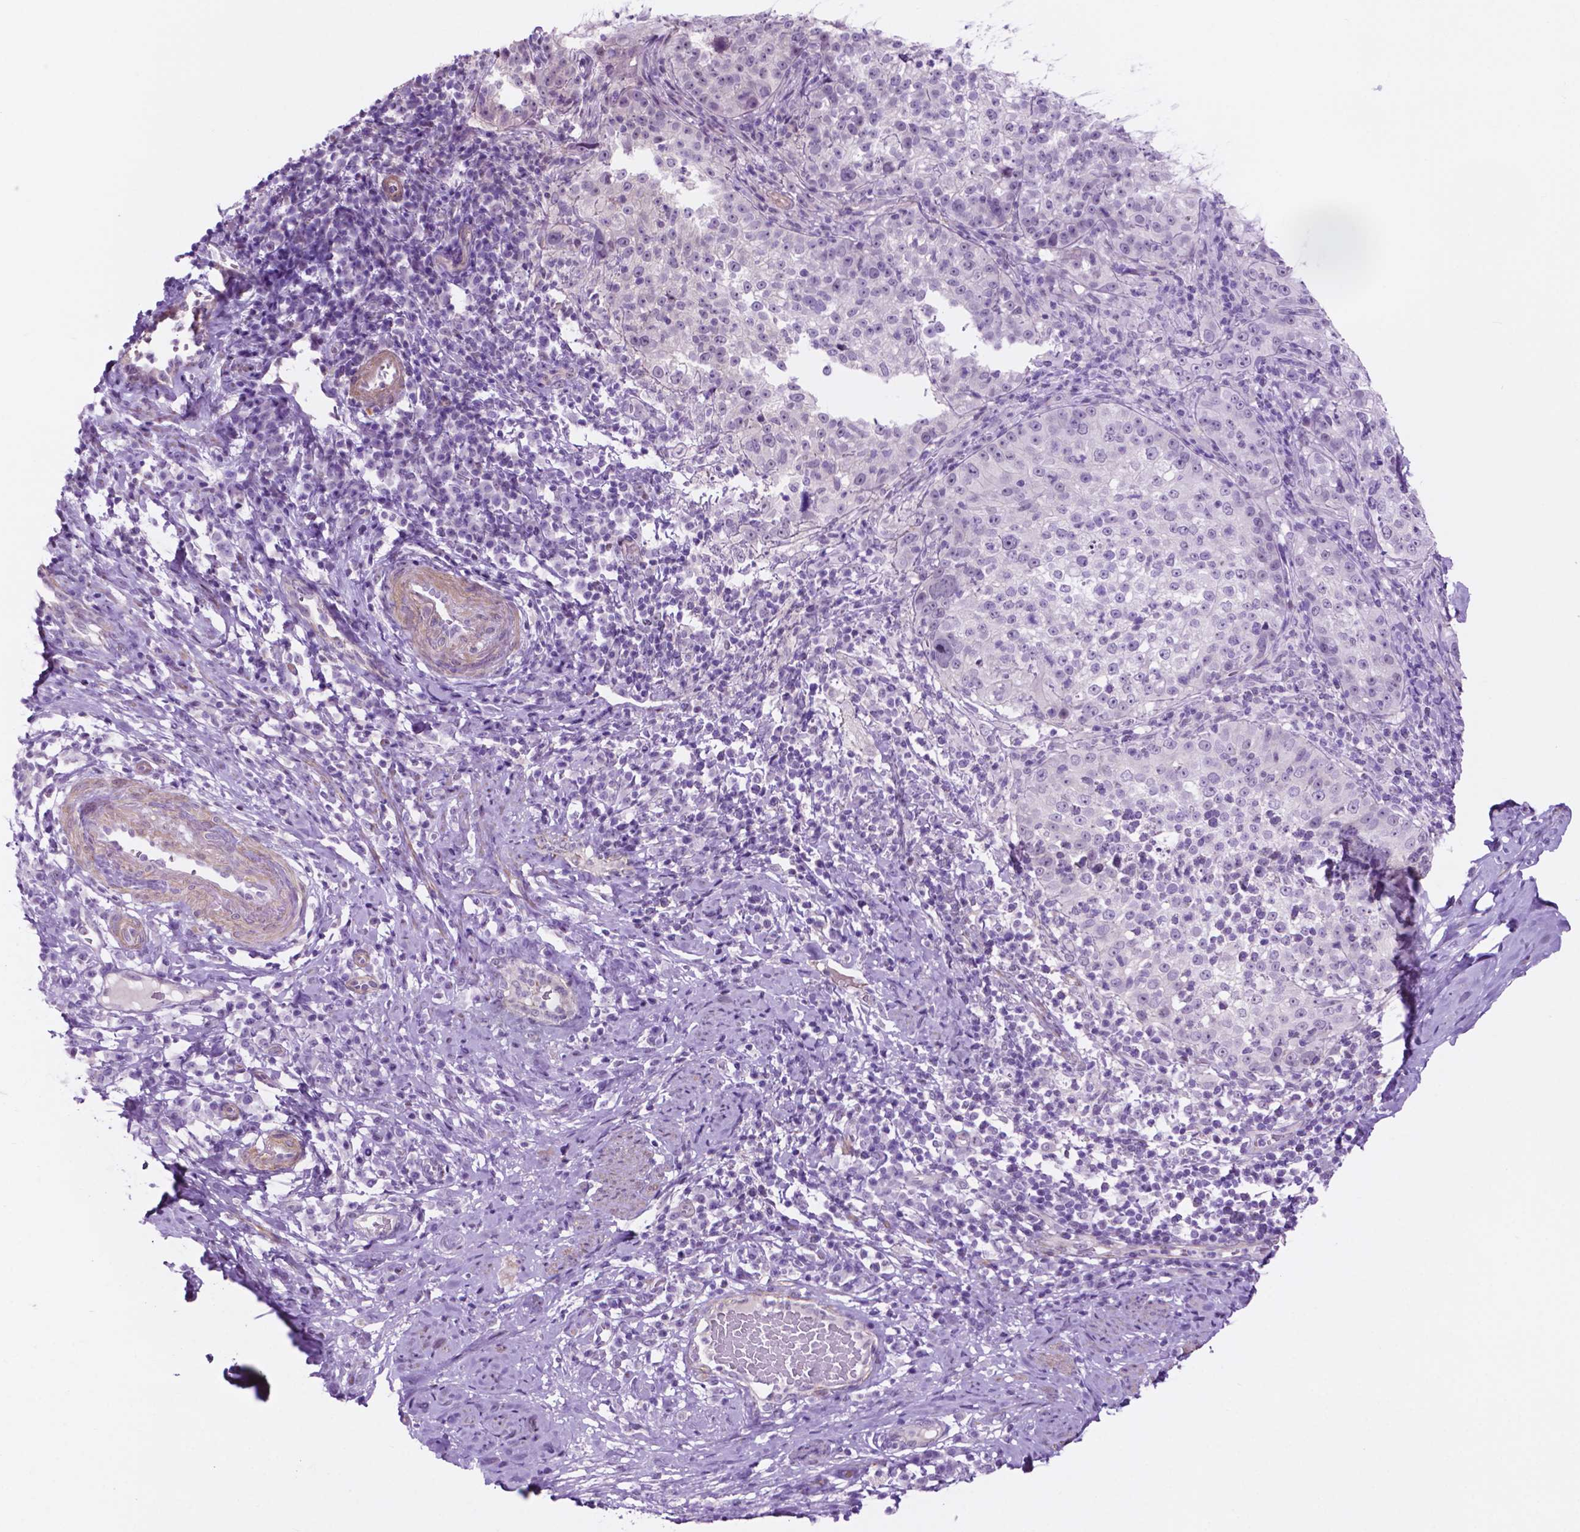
{"staining": {"intensity": "negative", "quantity": "none", "location": "none"}, "tissue": "cervical cancer", "cell_type": "Tumor cells", "image_type": "cancer", "snomed": [{"axis": "morphology", "description": "Squamous cell carcinoma, NOS"}, {"axis": "topography", "description": "Cervix"}], "caption": "DAB immunohistochemical staining of human cervical squamous cell carcinoma displays no significant positivity in tumor cells.", "gene": "ACY3", "patient": {"sex": "female", "age": 75}}